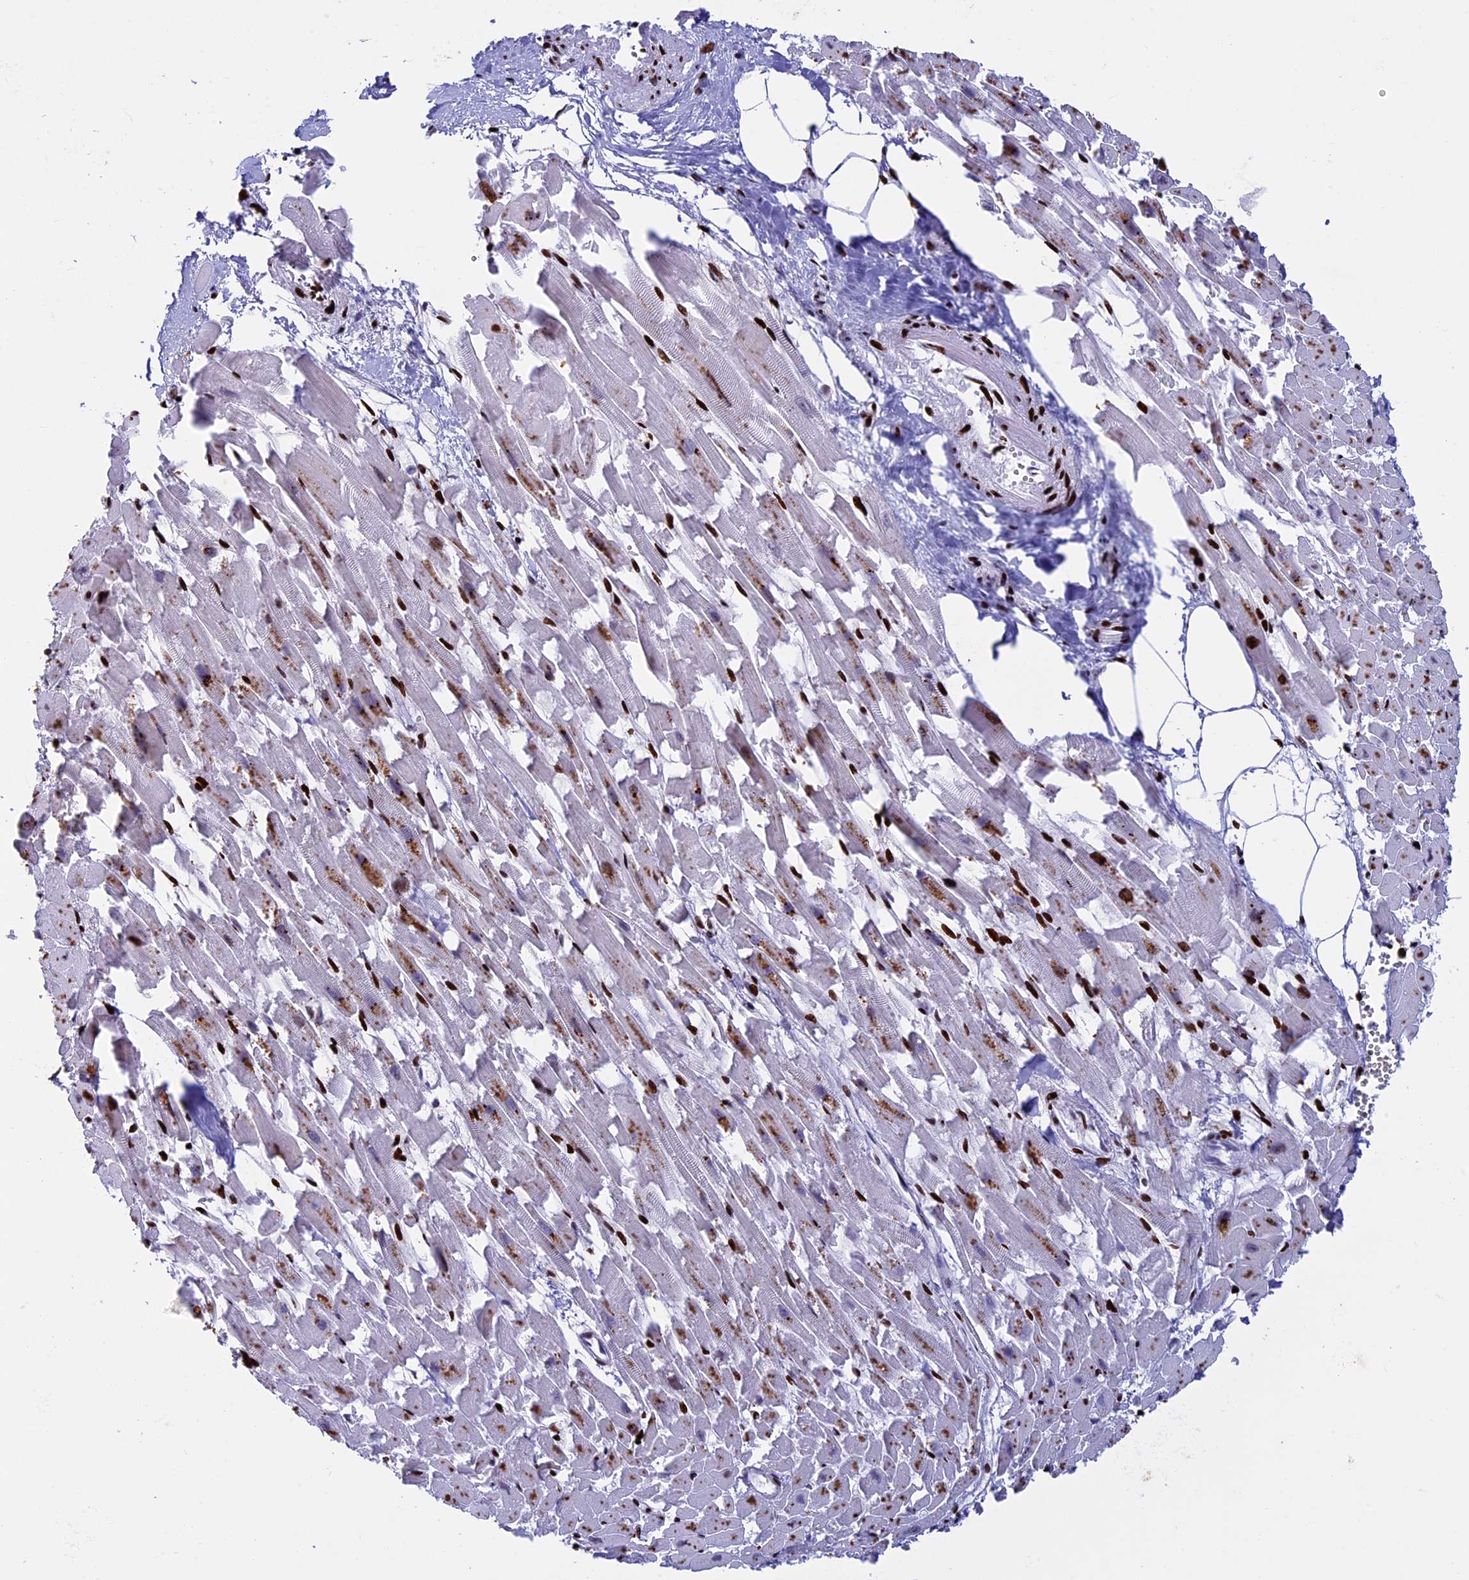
{"staining": {"intensity": "strong", "quantity": "25%-75%", "location": "cytoplasmic/membranous,nuclear"}, "tissue": "heart muscle", "cell_type": "Cardiomyocytes", "image_type": "normal", "snomed": [{"axis": "morphology", "description": "Normal tissue, NOS"}, {"axis": "topography", "description": "Heart"}], "caption": "Brown immunohistochemical staining in unremarkable human heart muscle demonstrates strong cytoplasmic/membranous,nuclear expression in approximately 25%-75% of cardiomyocytes. The protein of interest is shown in brown color, while the nuclei are stained blue.", "gene": "BTBD3", "patient": {"sex": "female", "age": 64}}